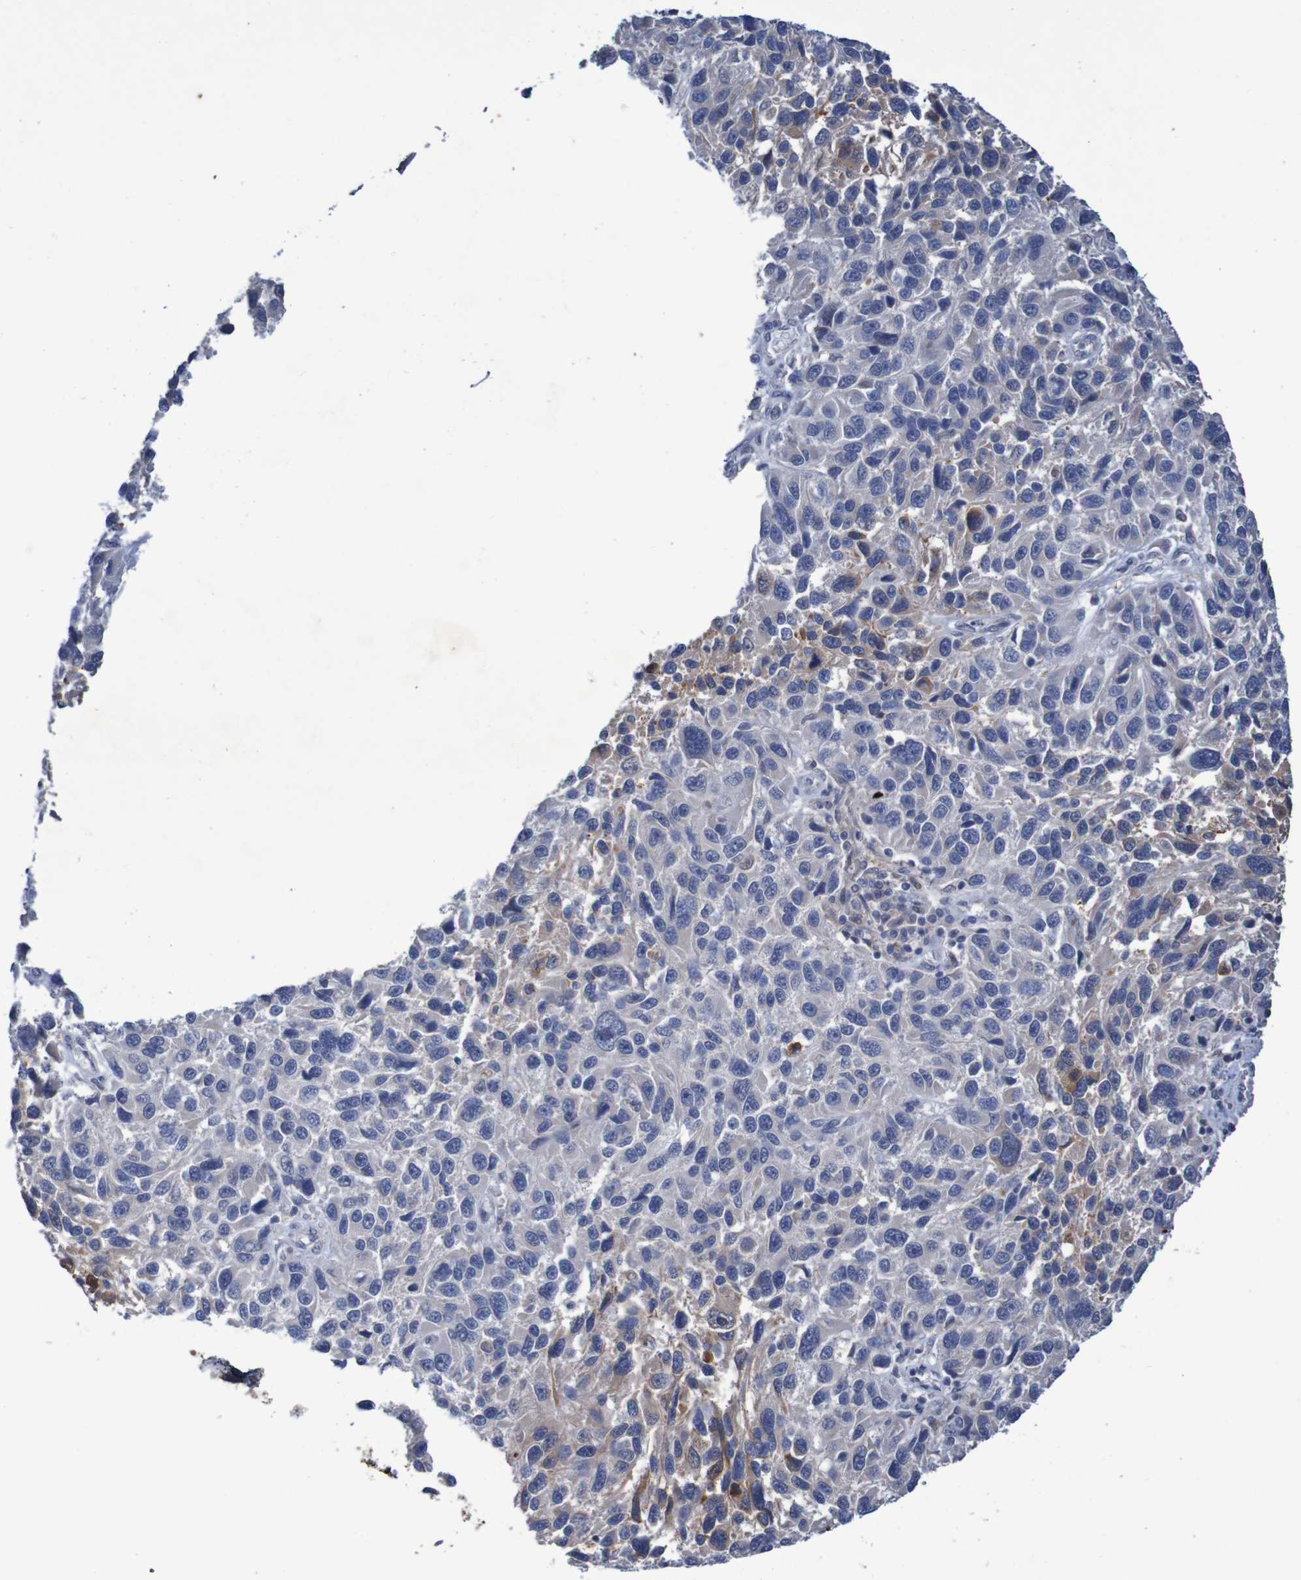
{"staining": {"intensity": "negative", "quantity": "none", "location": "none"}, "tissue": "melanoma", "cell_type": "Tumor cells", "image_type": "cancer", "snomed": [{"axis": "morphology", "description": "Malignant melanoma, NOS"}, {"axis": "topography", "description": "Skin"}], "caption": "High magnification brightfield microscopy of malignant melanoma stained with DAB (brown) and counterstained with hematoxylin (blue): tumor cells show no significant staining.", "gene": "FBP2", "patient": {"sex": "male", "age": 53}}